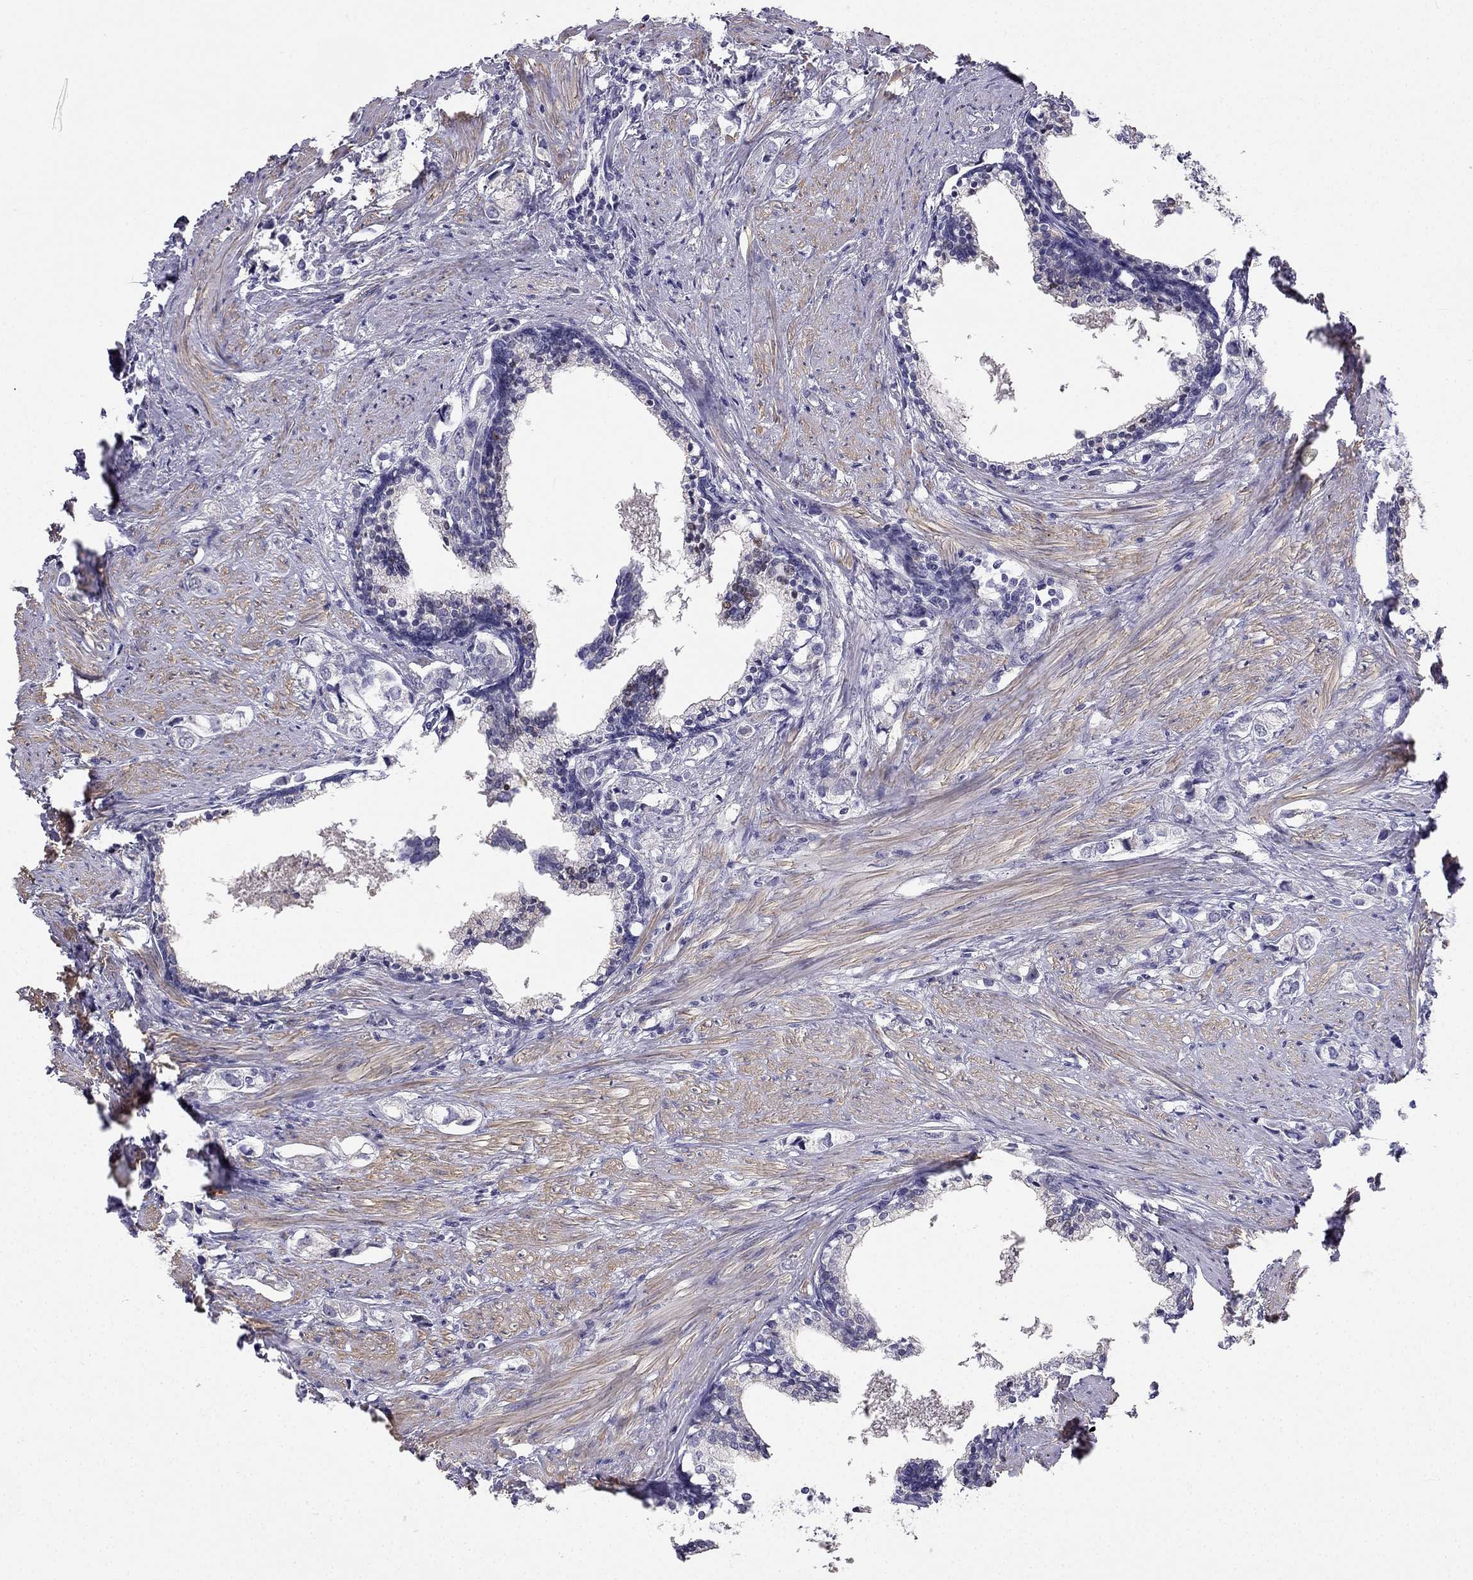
{"staining": {"intensity": "negative", "quantity": "none", "location": "none"}, "tissue": "prostate cancer", "cell_type": "Tumor cells", "image_type": "cancer", "snomed": [{"axis": "morphology", "description": "Adenocarcinoma, NOS"}, {"axis": "topography", "description": "Prostate and seminal vesicle, NOS"}], "caption": "Tumor cells are negative for brown protein staining in prostate cancer. (Immunohistochemistry (ihc), brightfield microscopy, high magnification).", "gene": "C16orf89", "patient": {"sex": "male", "age": 63}}